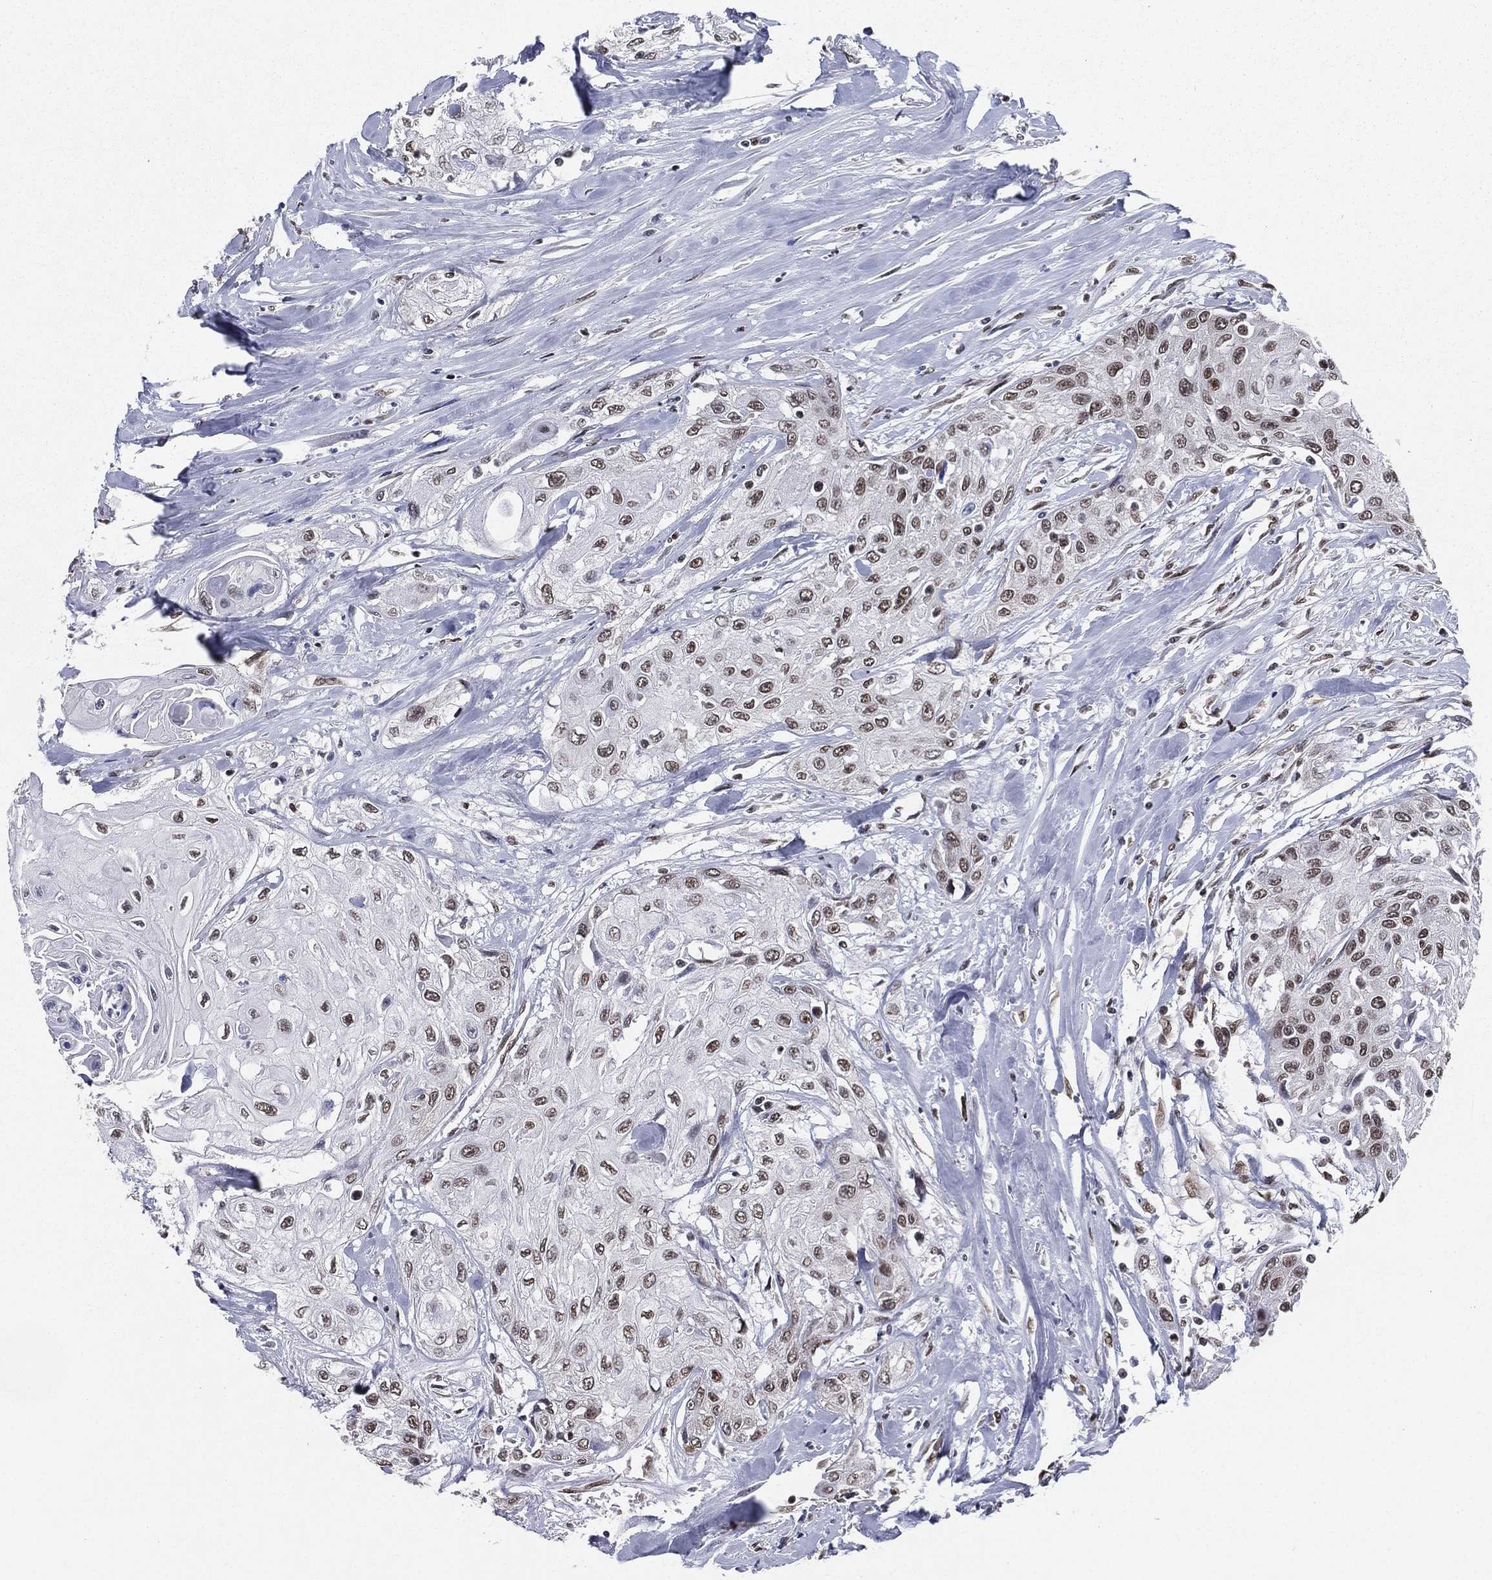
{"staining": {"intensity": "moderate", "quantity": ">75%", "location": "nuclear"}, "tissue": "head and neck cancer", "cell_type": "Tumor cells", "image_type": "cancer", "snomed": [{"axis": "morphology", "description": "Normal tissue, NOS"}, {"axis": "morphology", "description": "Squamous cell carcinoma, NOS"}, {"axis": "topography", "description": "Oral tissue"}, {"axis": "topography", "description": "Peripheral nerve tissue"}, {"axis": "topography", "description": "Head-Neck"}], "caption": "High-power microscopy captured an IHC micrograph of head and neck cancer, revealing moderate nuclear expression in about >75% of tumor cells. (brown staining indicates protein expression, while blue staining denotes nuclei).", "gene": "FUBP3", "patient": {"sex": "female", "age": 59}}